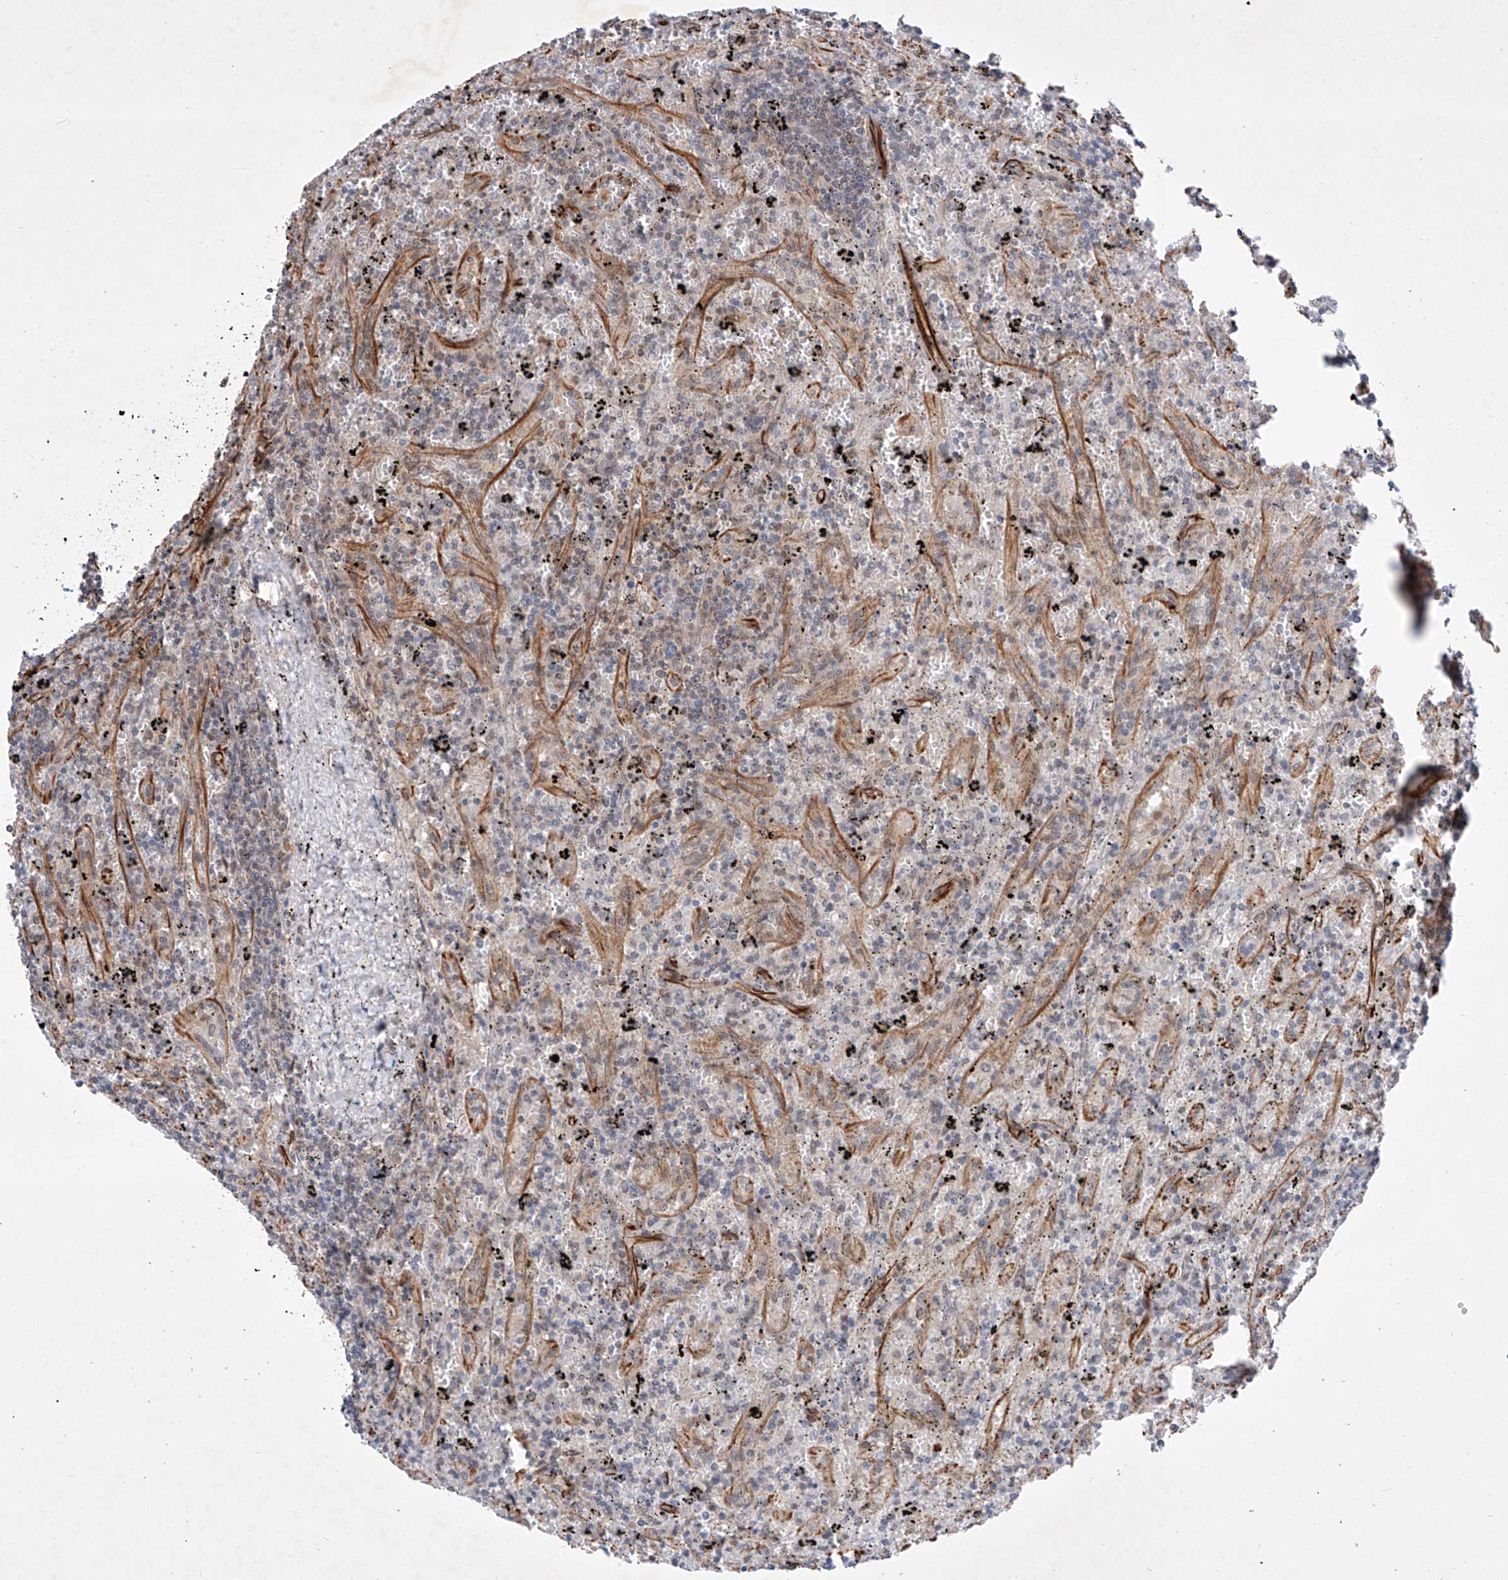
{"staining": {"intensity": "negative", "quantity": "none", "location": "none"}, "tissue": "lymphoma", "cell_type": "Tumor cells", "image_type": "cancer", "snomed": [{"axis": "morphology", "description": "Malignant lymphoma, non-Hodgkin's type, Low grade"}, {"axis": "topography", "description": "Spleen"}], "caption": "Immunohistochemistry image of neoplastic tissue: low-grade malignant lymphoma, non-Hodgkin's type stained with DAB displays no significant protein positivity in tumor cells. Brightfield microscopy of immunohistochemistry stained with DAB (3,3'-diaminobenzidine) (brown) and hematoxylin (blue), captured at high magnification.", "gene": "AMD1", "patient": {"sex": "male", "age": 76}}